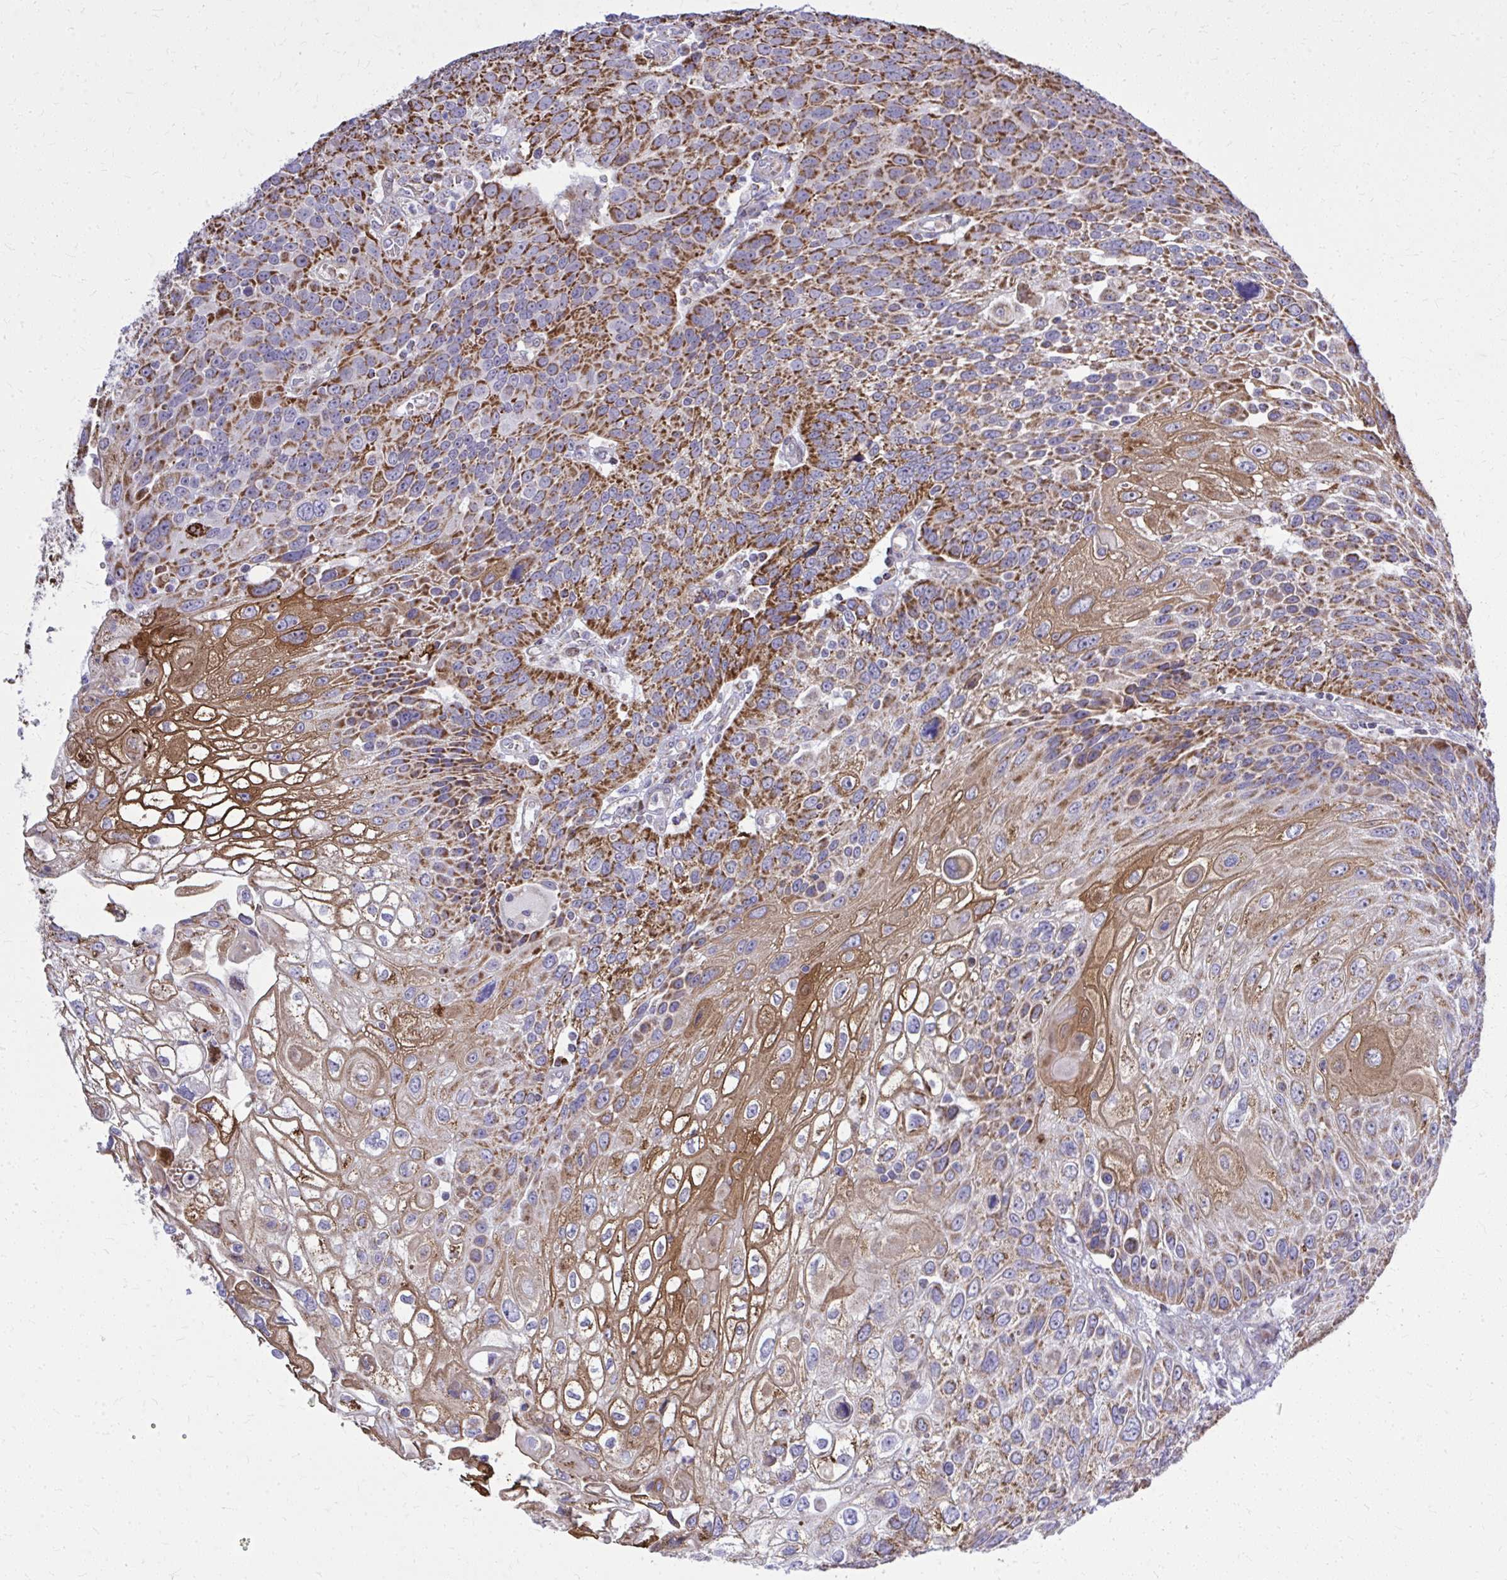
{"staining": {"intensity": "strong", "quantity": ">75%", "location": "cytoplasmic/membranous"}, "tissue": "urothelial cancer", "cell_type": "Tumor cells", "image_type": "cancer", "snomed": [{"axis": "morphology", "description": "Urothelial carcinoma, High grade"}, {"axis": "topography", "description": "Urinary bladder"}], "caption": "This is an image of immunohistochemistry staining of high-grade urothelial carcinoma, which shows strong expression in the cytoplasmic/membranous of tumor cells.", "gene": "ZNF362", "patient": {"sex": "female", "age": 70}}